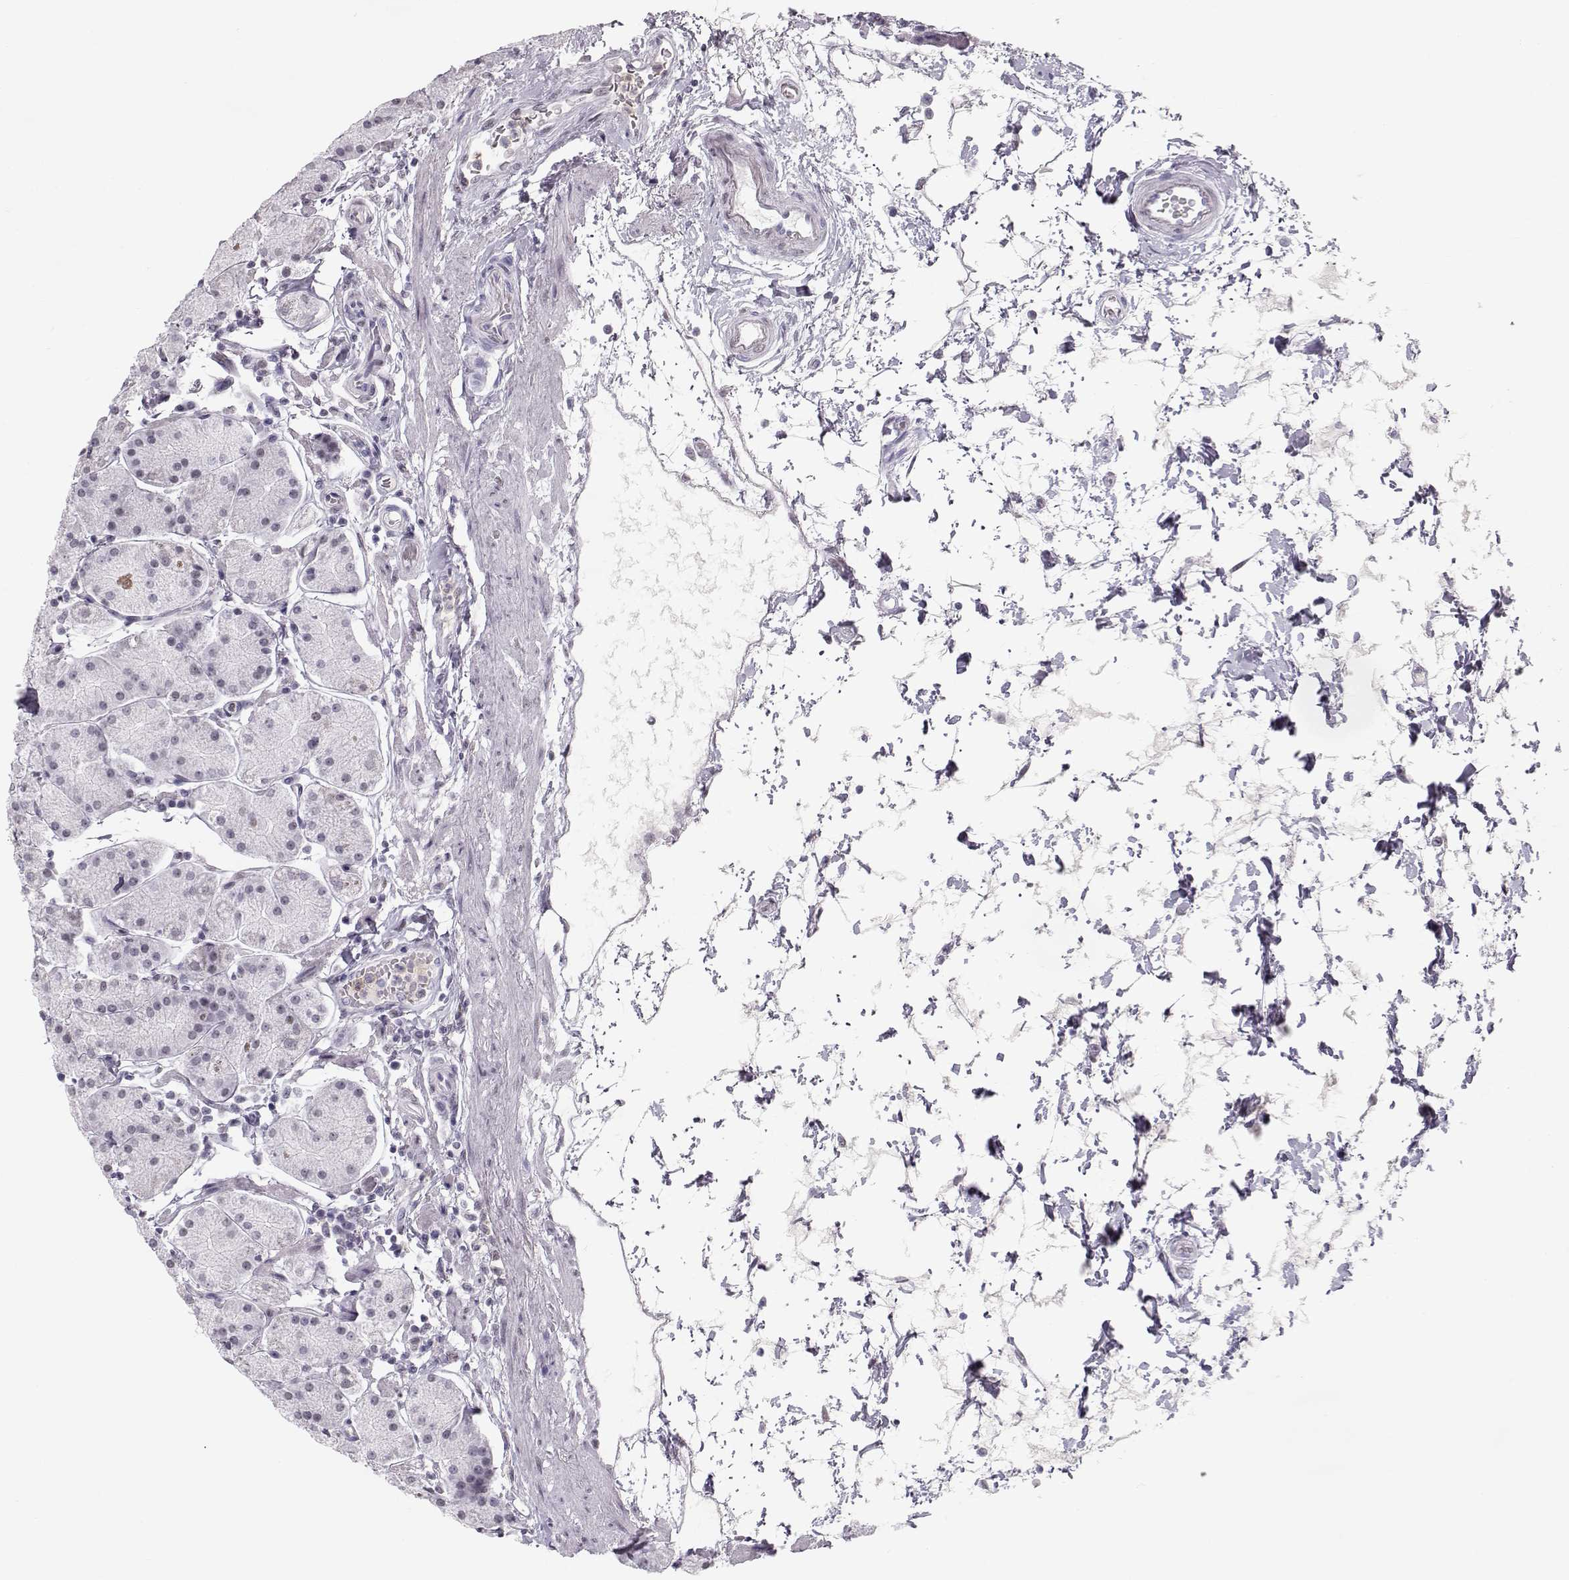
{"staining": {"intensity": "negative", "quantity": "none", "location": "none"}, "tissue": "stomach", "cell_type": "Glandular cells", "image_type": "normal", "snomed": [{"axis": "morphology", "description": "Normal tissue, NOS"}, {"axis": "topography", "description": "Stomach"}], "caption": "DAB (3,3'-diaminobenzidine) immunohistochemical staining of unremarkable stomach exhibits no significant staining in glandular cells.", "gene": "MIP", "patient": {"sex": "male", "age": 54}}